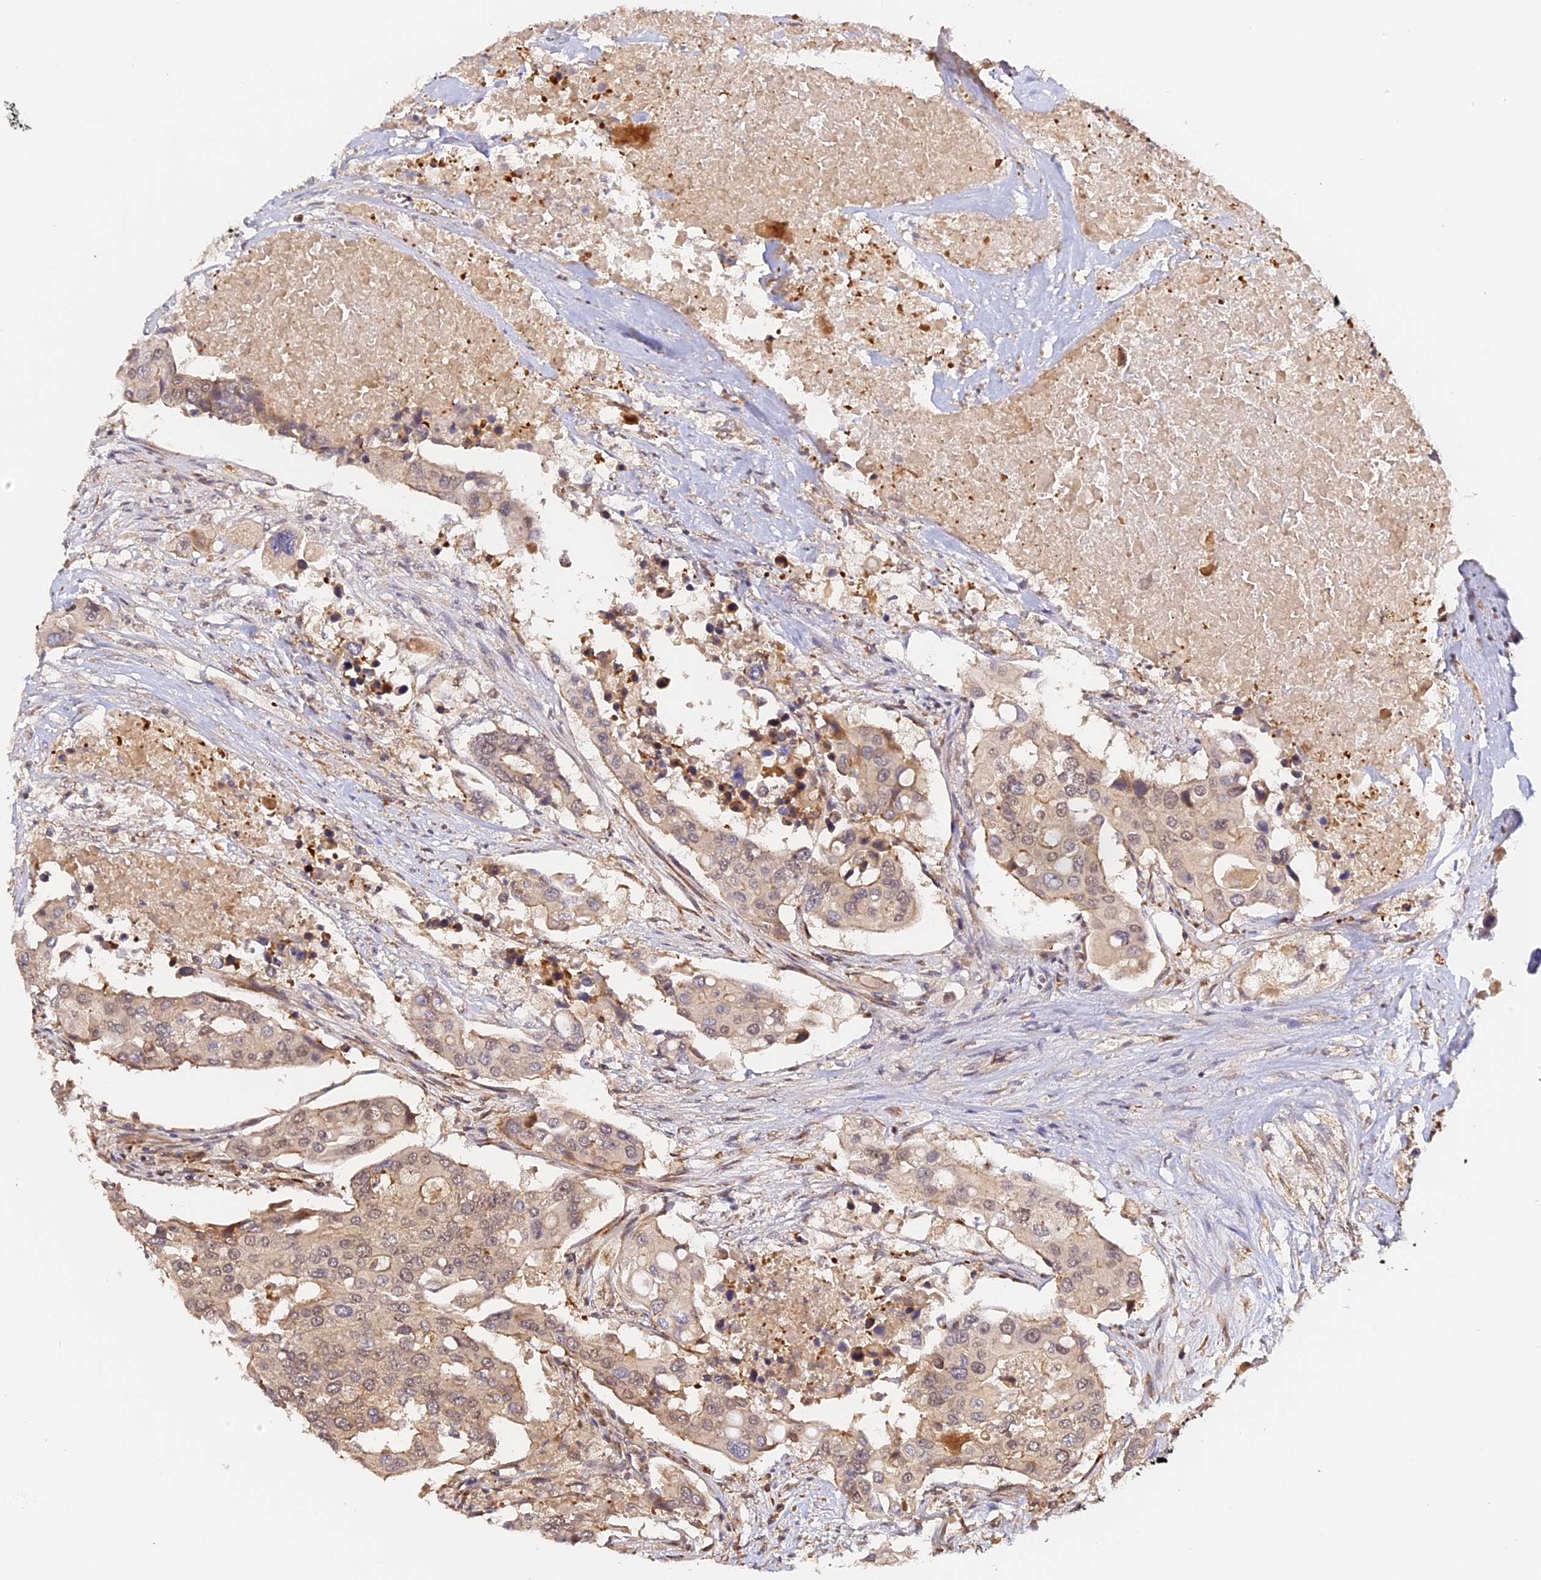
{"staining": {"intensity": "weak", "quantity": "25%-75%", "location": "cytoplasmic/membranous"}, "tissue": "colorectal cancer", "cell_type": "Tumor cells", "image_type": "cancer", "snomed": [{"axis": "morphology", "description": "Adenocarcinoma, NOS"}, {"axis": "topography", "description": "Colon"}], "caption": "Human colorectal cancer (adenocarcinoma) stained for a protein (brown) exhibits weak cytoplasmic/membranous positive staining in approximately 25%-75% of tumor cells.", "gene": "IMPACT", "patient": {"sex": "male", "age": 77}}